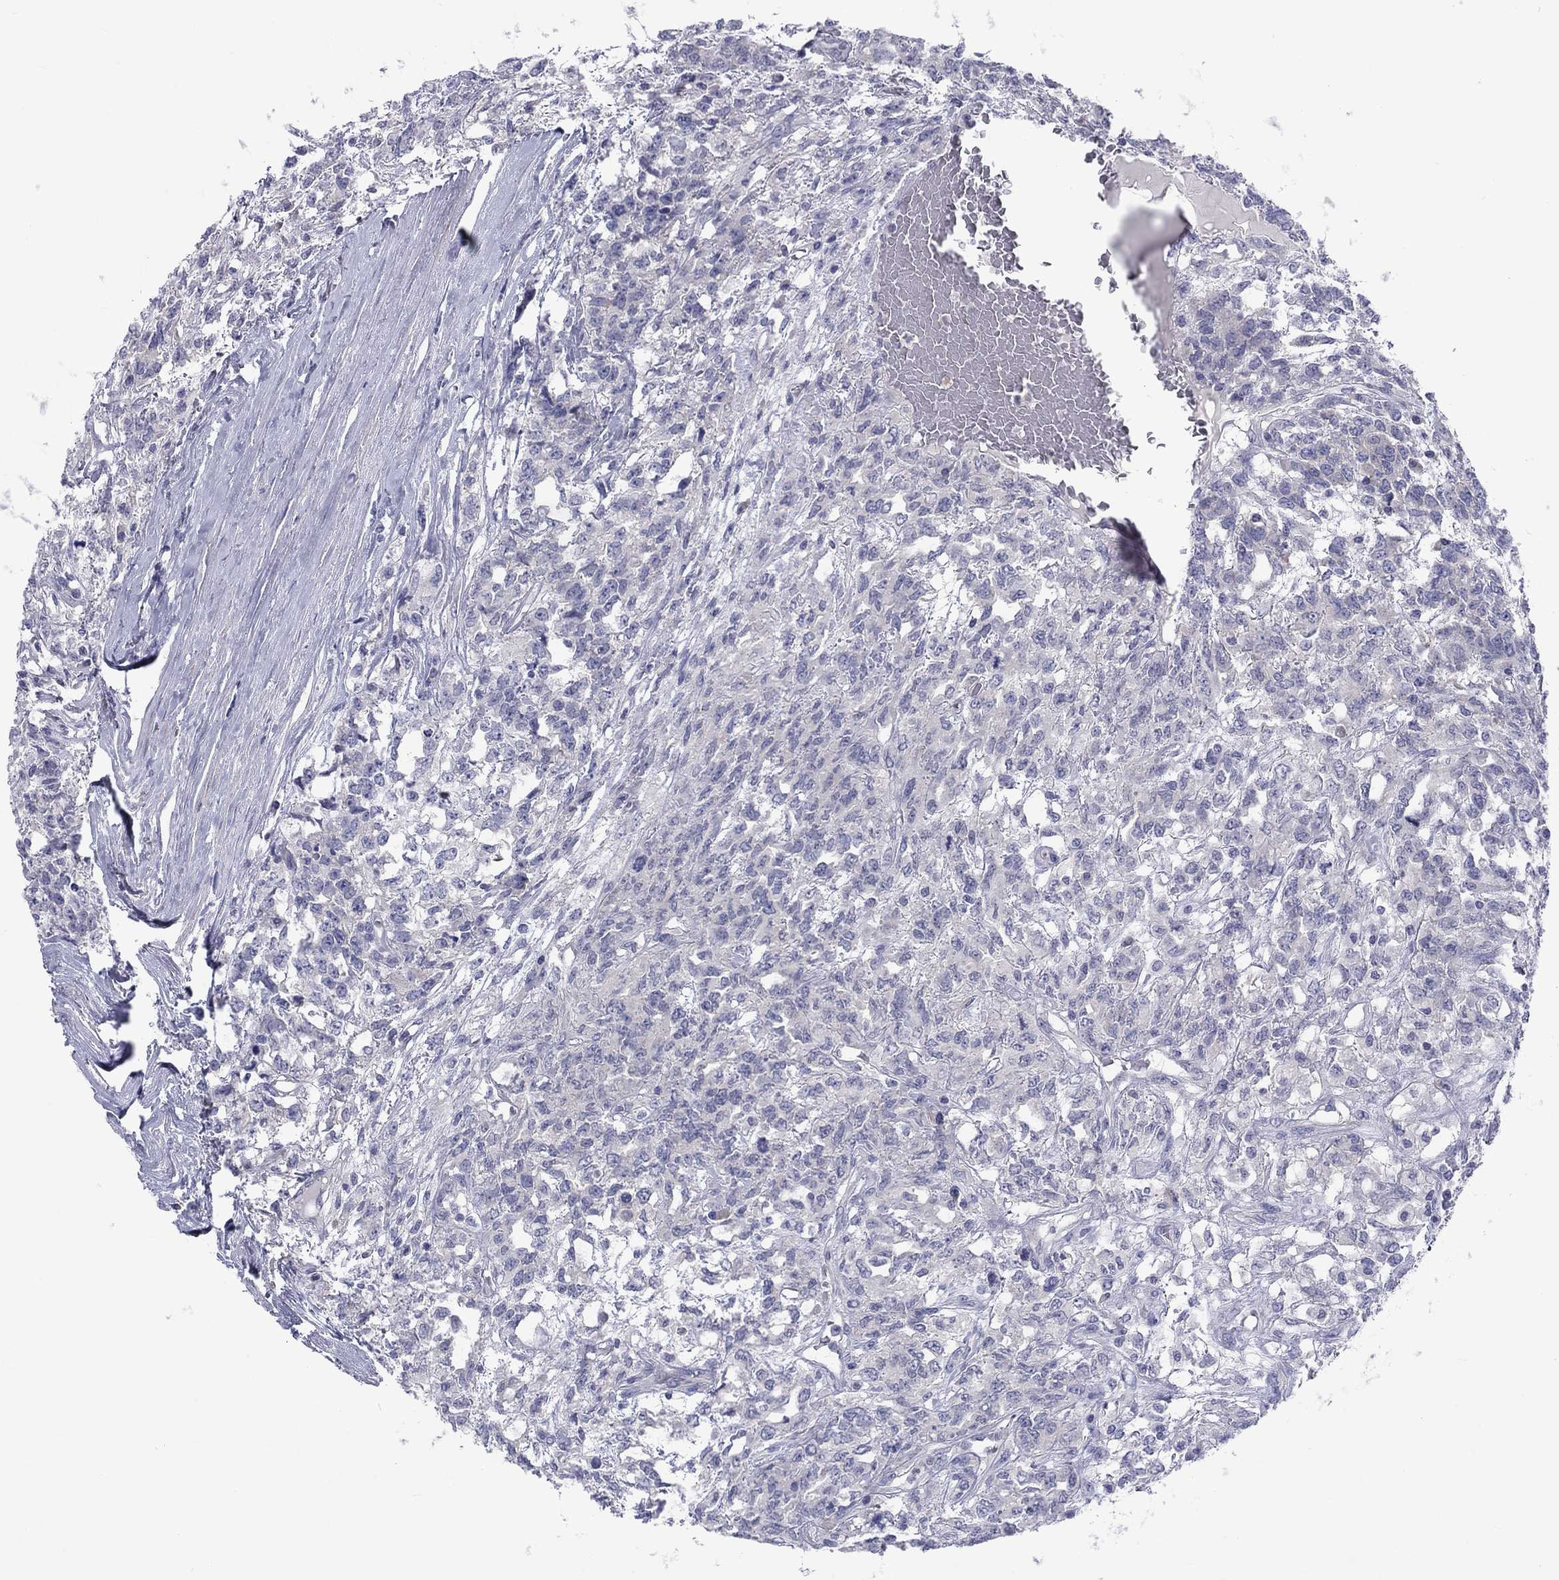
{"staining": {"intensity": "negative", "quantity": "none", "location": "none"}, "tissue": "testis cancer", "cell_type": "Tumor cells", "image_type": "cancer", "snomed": [{"axis": "morphology", "description": "Seminoma, NOS"}, {"axis": "topography", "description": "Testis"}], "caption": "This is a photomicrograph of immunohistochemistry (IHC) staining of seminoma (testis), which shows no positivity in tumor cells.", "gene": "CACNA1A", "patient": {"sex": "male", "age": 52}}